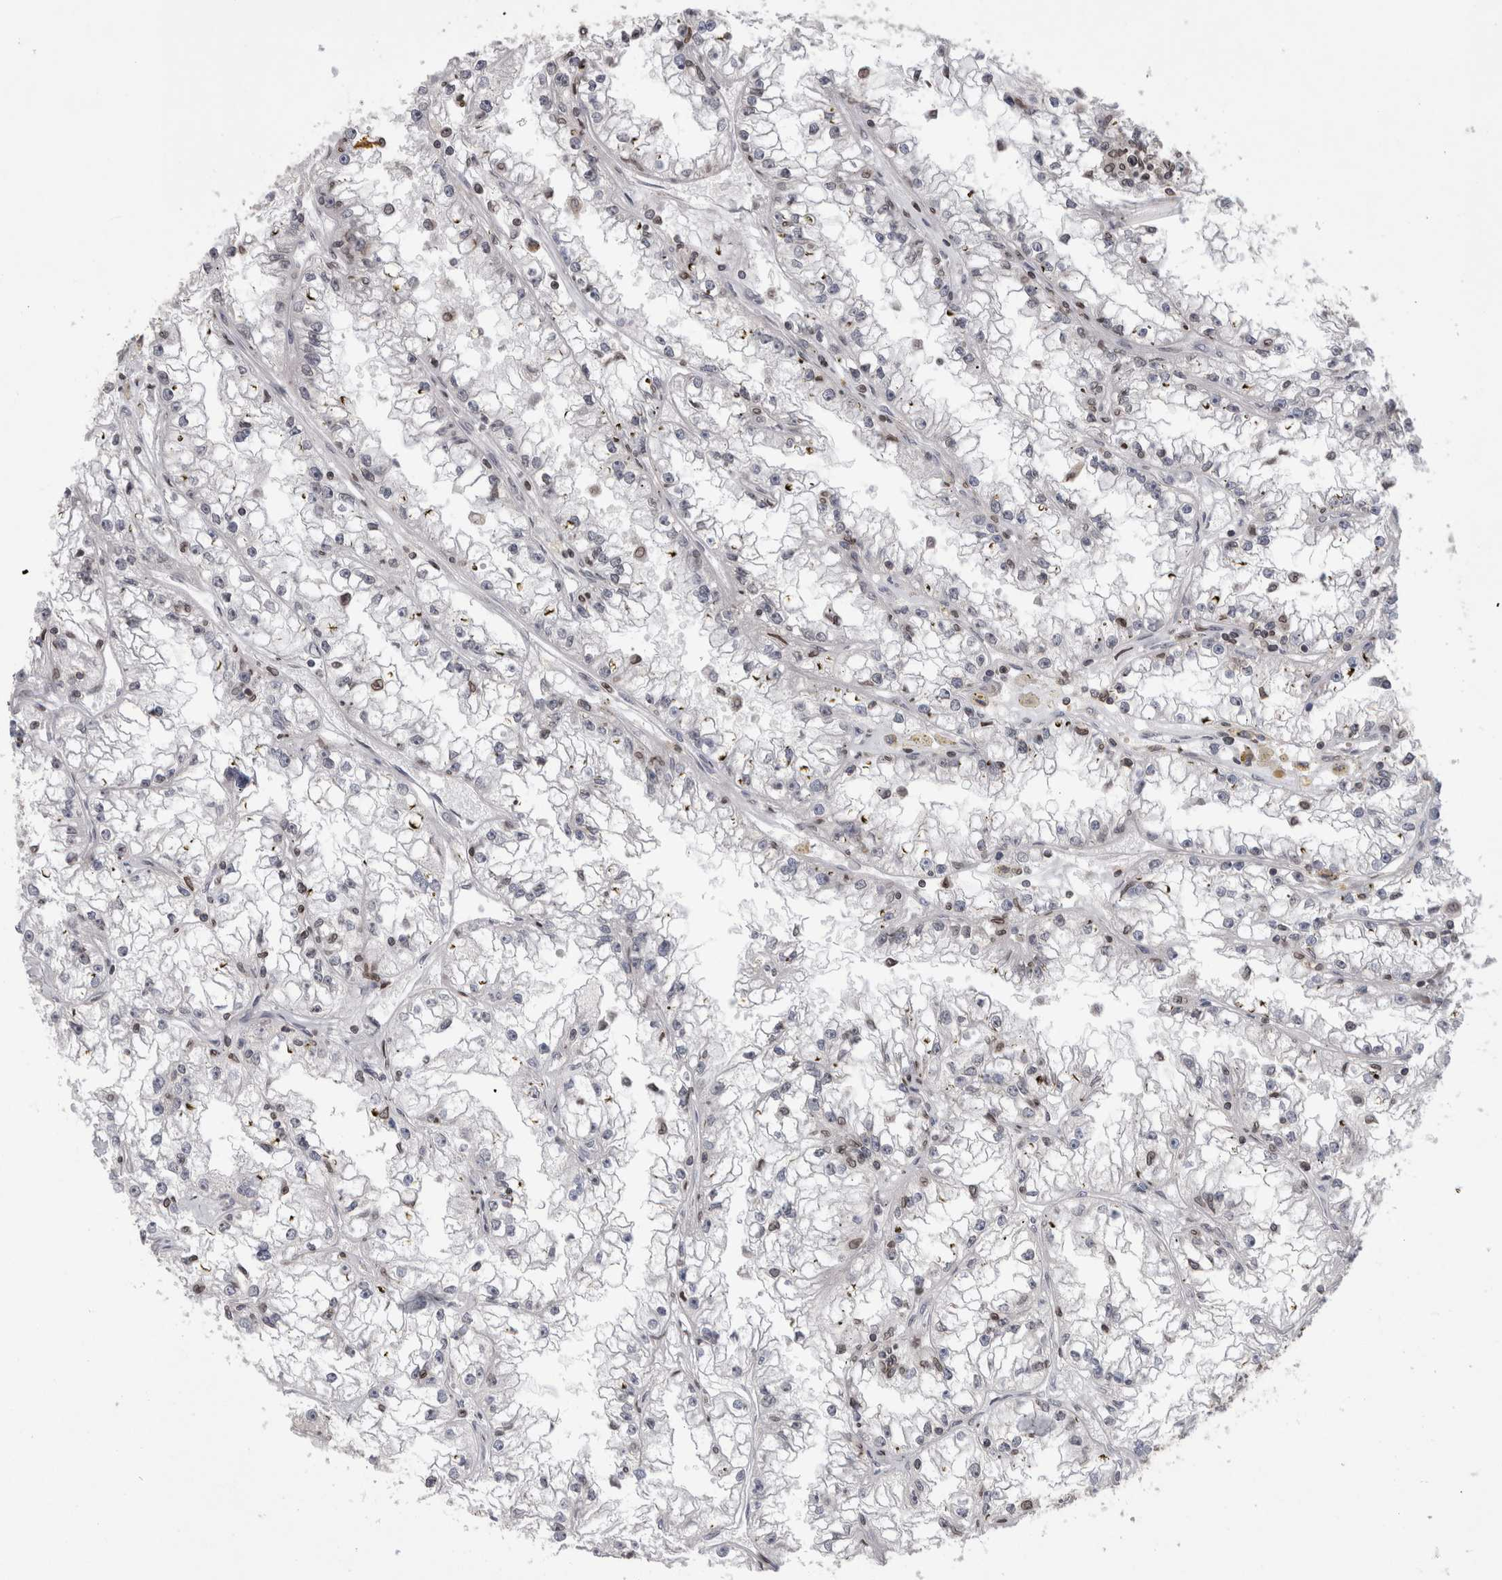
{"staining": {"intensity": "negative", "quantity": "none", "location": "none"}, "tissue": "renal cancer", "cell_type": "Tumor cells", "image_type": "cancer", "snomed": [{"axis": "morphology", "description": "Adenocarcinoma, NOS"}, {"axis": "topography", "description": "Kidney"}], "caption": "An immunohistochemistry photomicrograph of renal adenocarcinoma is shown. There is no staining in tumor cells of renal adenocarcinoma.", "gene": "DARS2", "patient": {"sex": "male", "age": 56}}